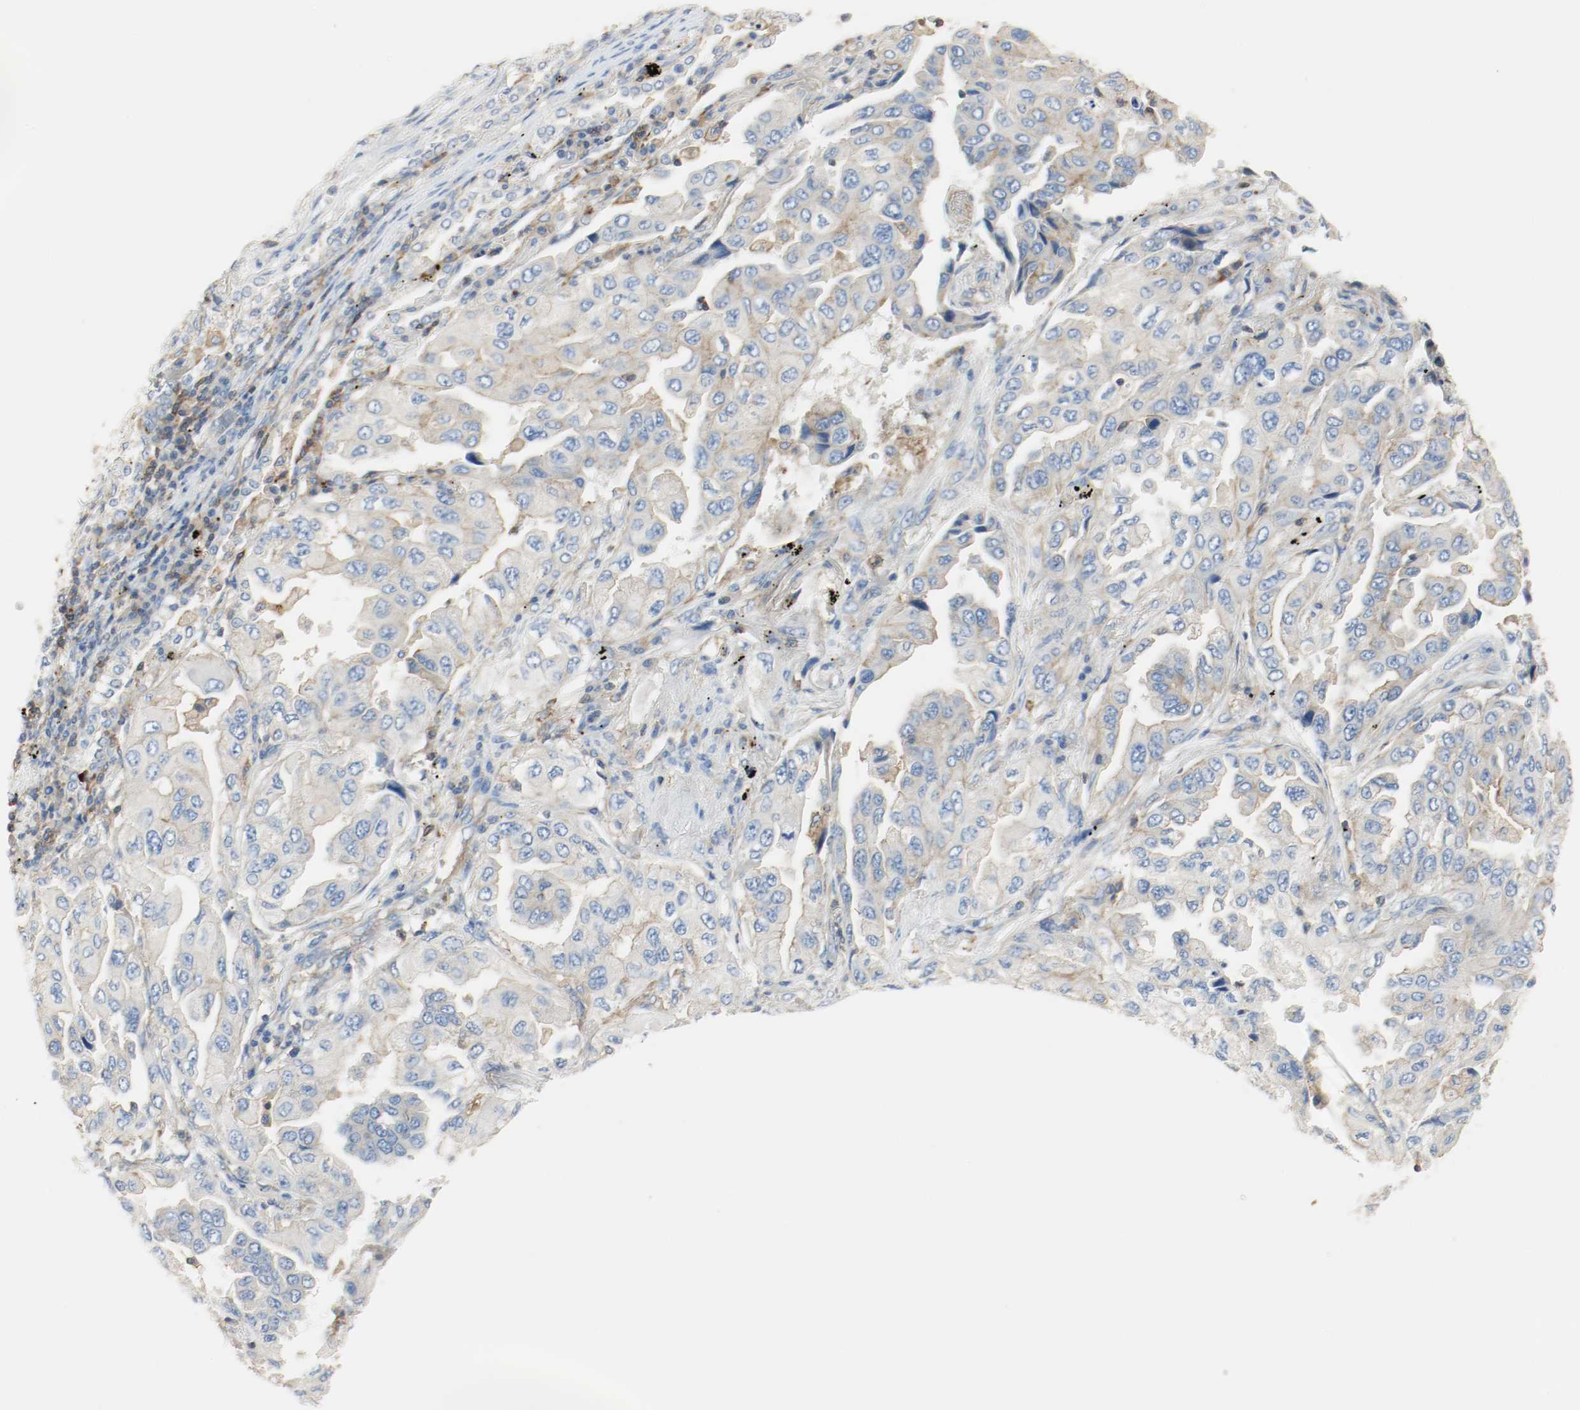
{"staining": {"intensity": "weak", "quantity": "25%-75%", "location": "cytoplasmic/membranous"}, "tissue": "lung cancer", "cell_type": "Tumor cells", "image_type": "cancer", "snomed": [{"axis": "morphology", "description": "Adenocarcinoma, NOS"}, {"axis": "topography", "description": "Lung"}], "caption": "There is low levels of weak cytoplasmic/membranous positivity in tumor cells of lung cancer, as demonstrated by immunohistochemical staining (brown color).", "gene": "ARPC1B", "patient": {"sex": "female", "age": 65}}